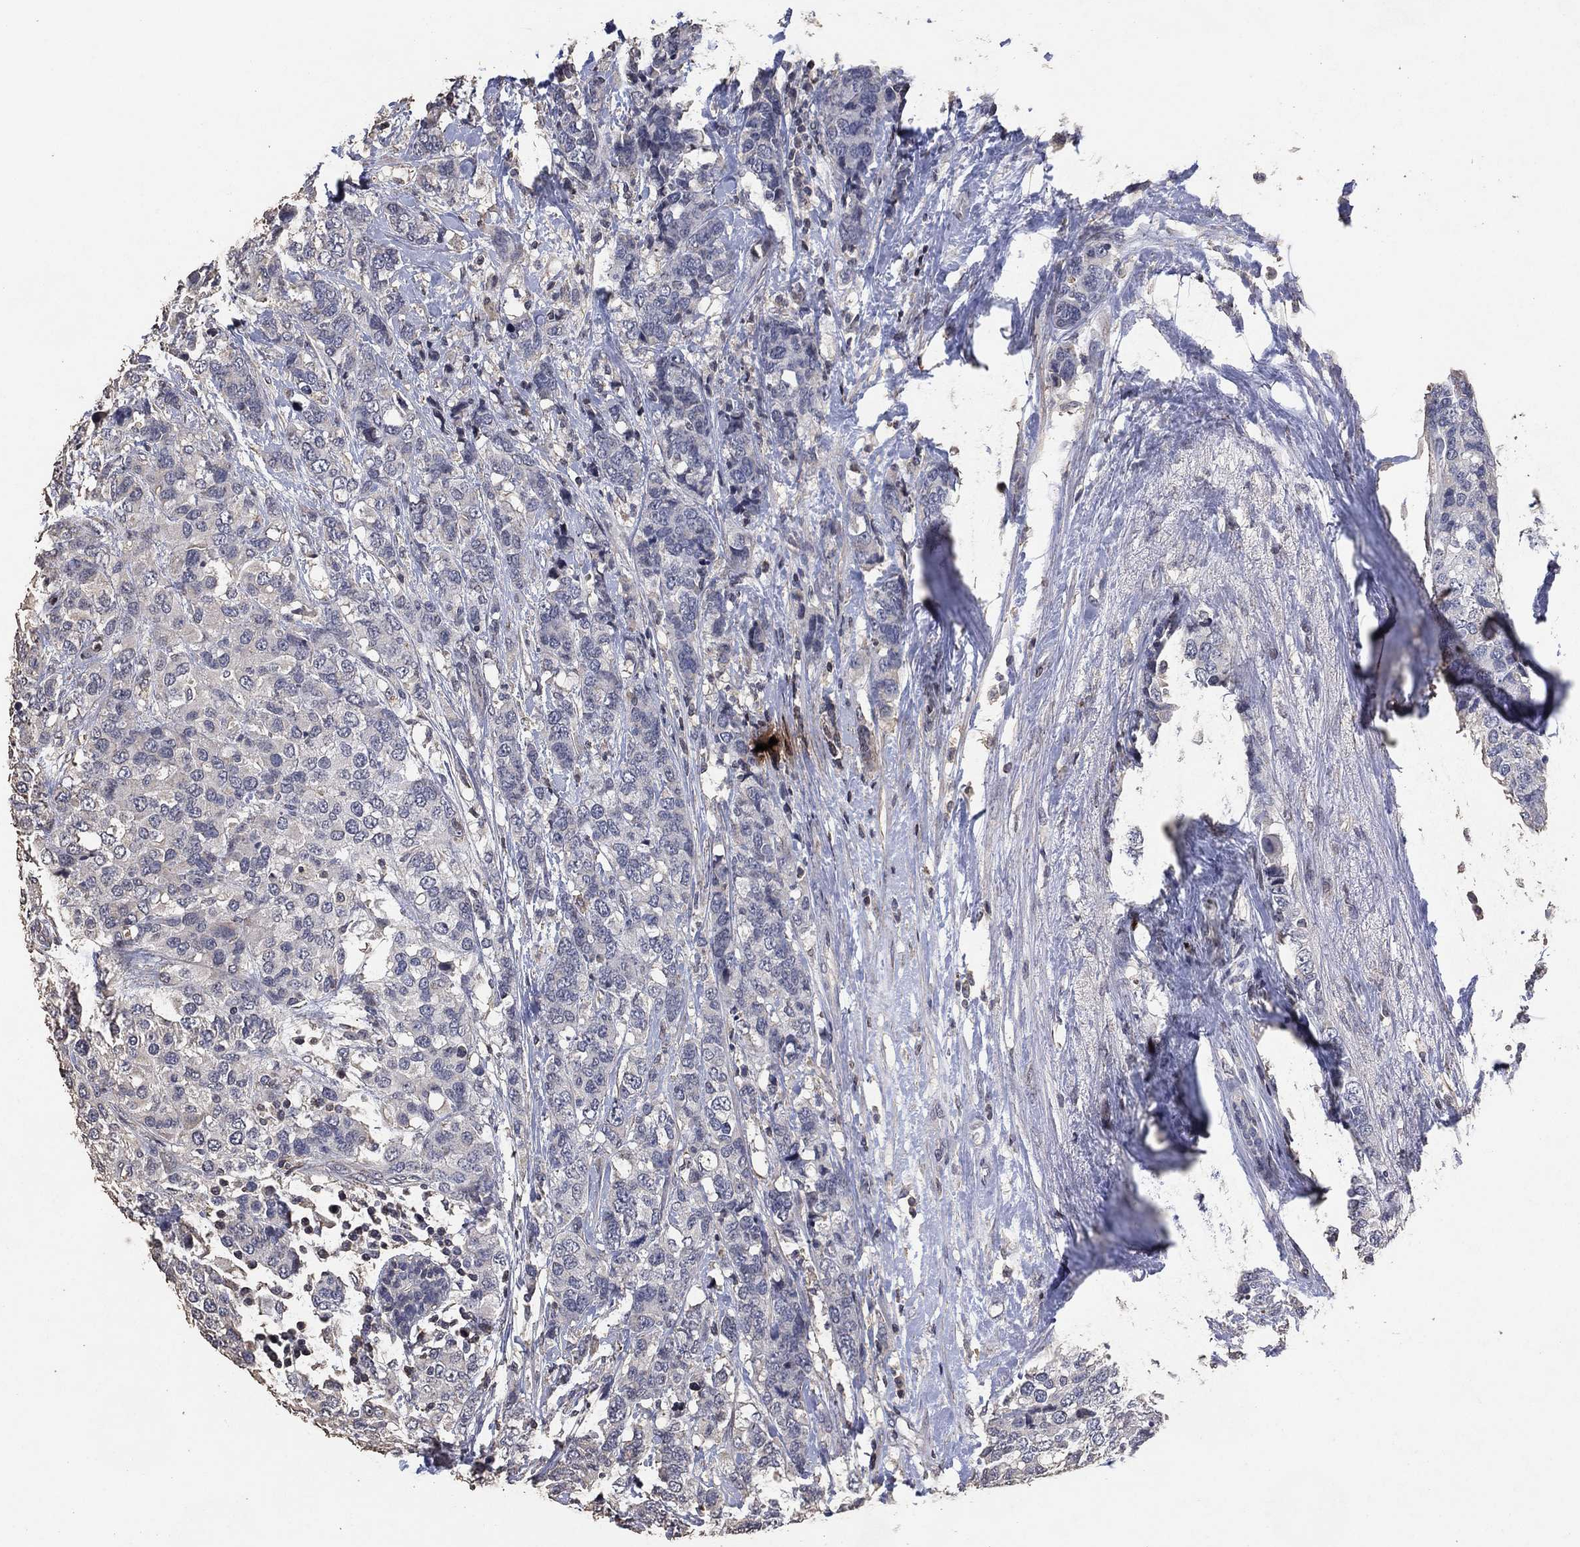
{"staining": {"intensity": "negative", "quantity": "none", "location": "none"}, "tissue": "breast cancer", "cell_type": "Tumor cells", "image_type": "cancer", "snomed": [{"axis": "morphology", "description": "Lobular carcinoma"}, {"axis": "topography", "description": "Breast"}], "caption": "Lobular carcinoma (breast) was stained to show a protein in brown. There is no significant staining in tumor cells.", "gene": "ADPRHL1", "patient": {"sex": "female", "age": 59}}